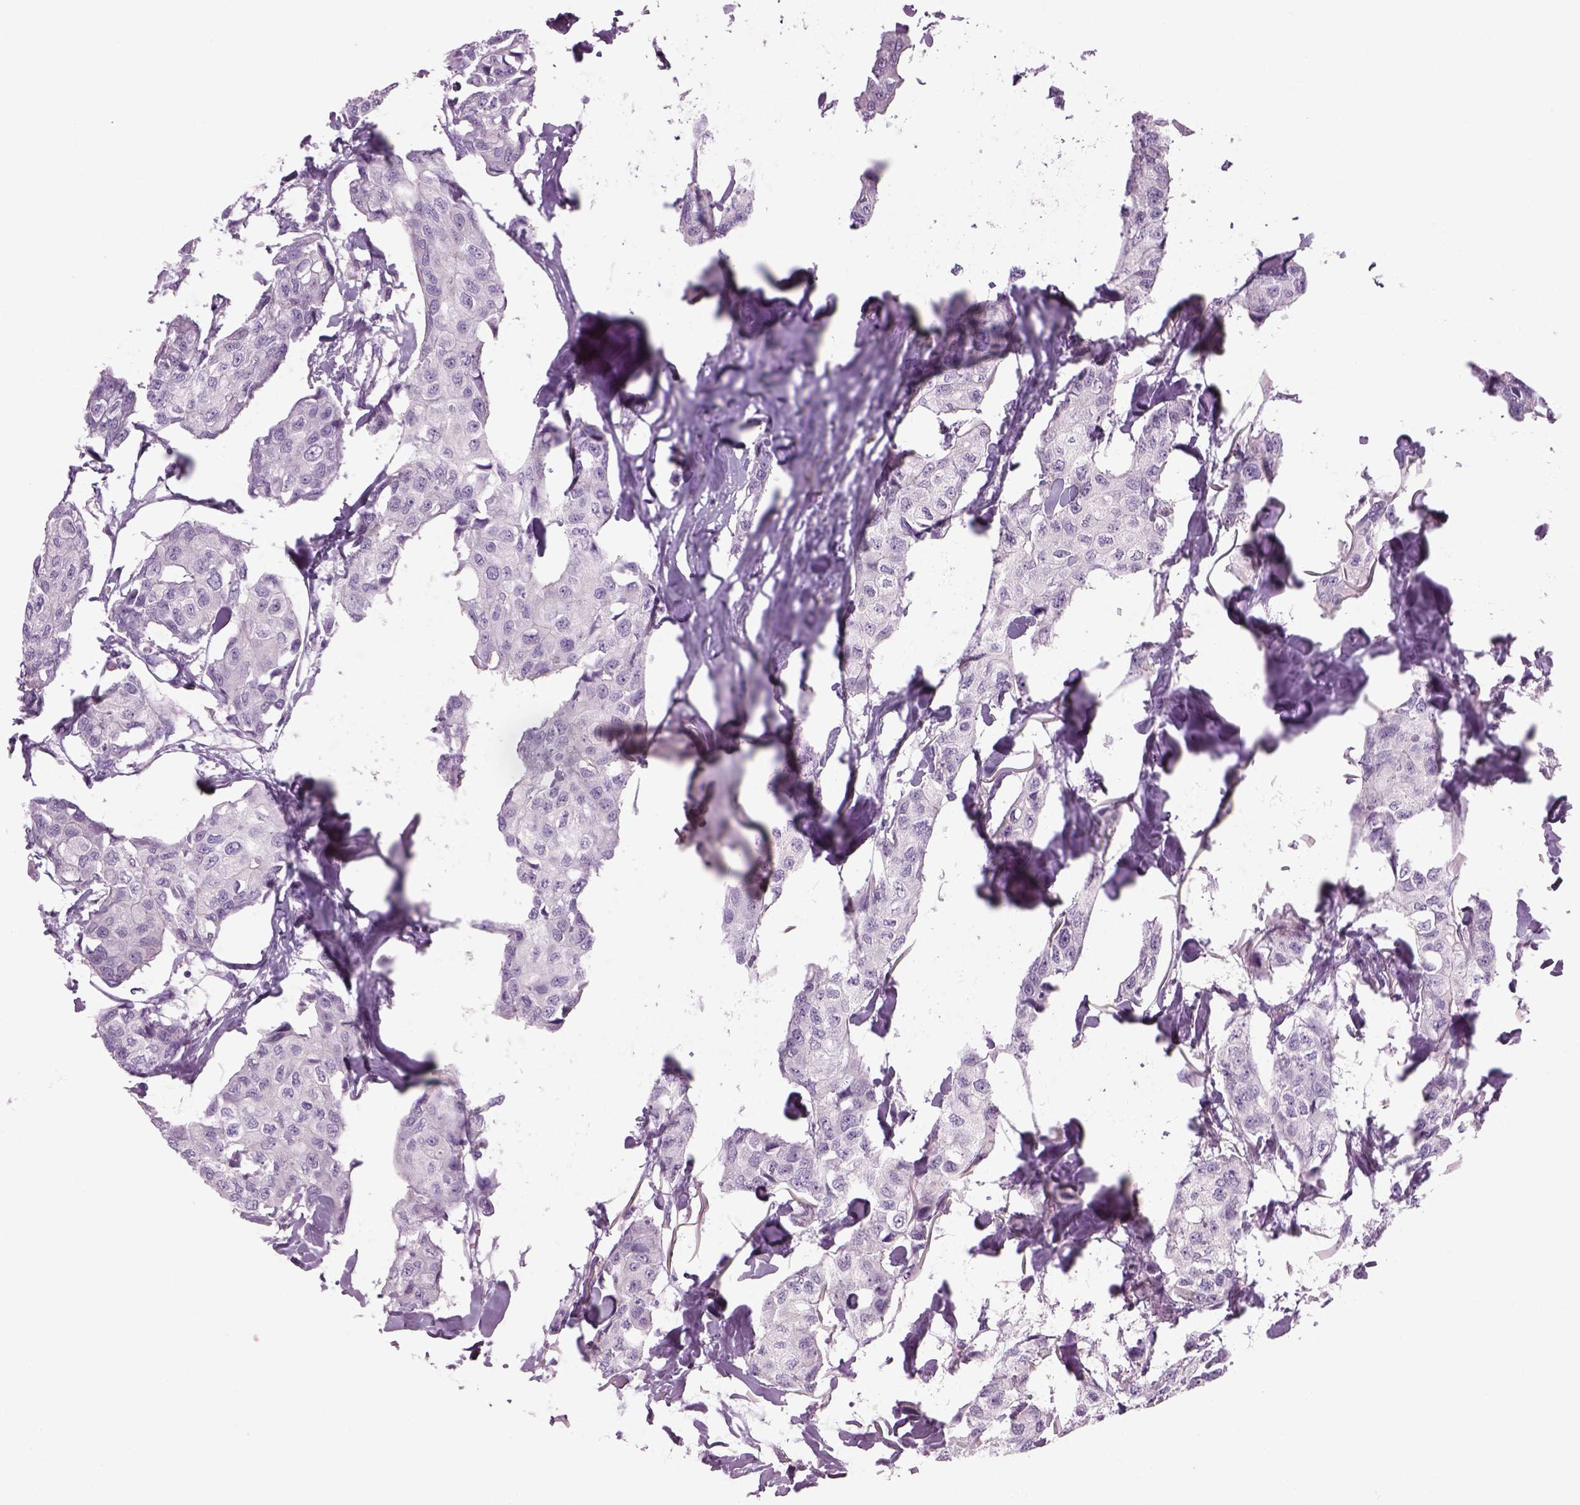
{"staining": {"intensity": "negative", "quantity": "none", "location": "none"}, "tissue": "breast cancer", "cell_type": "Tumor cells", "image_type": "cancer", "snomed": [{"axis": "morphology", "description": "Duct carcinoma"}, {"axis": "topography", "description": "Breast"}], "caption": "Tumor cells are negative for protein expression in human breast cancer.", "gene": "MDH1B", "patient": {"sex": "female", "age": 80}}